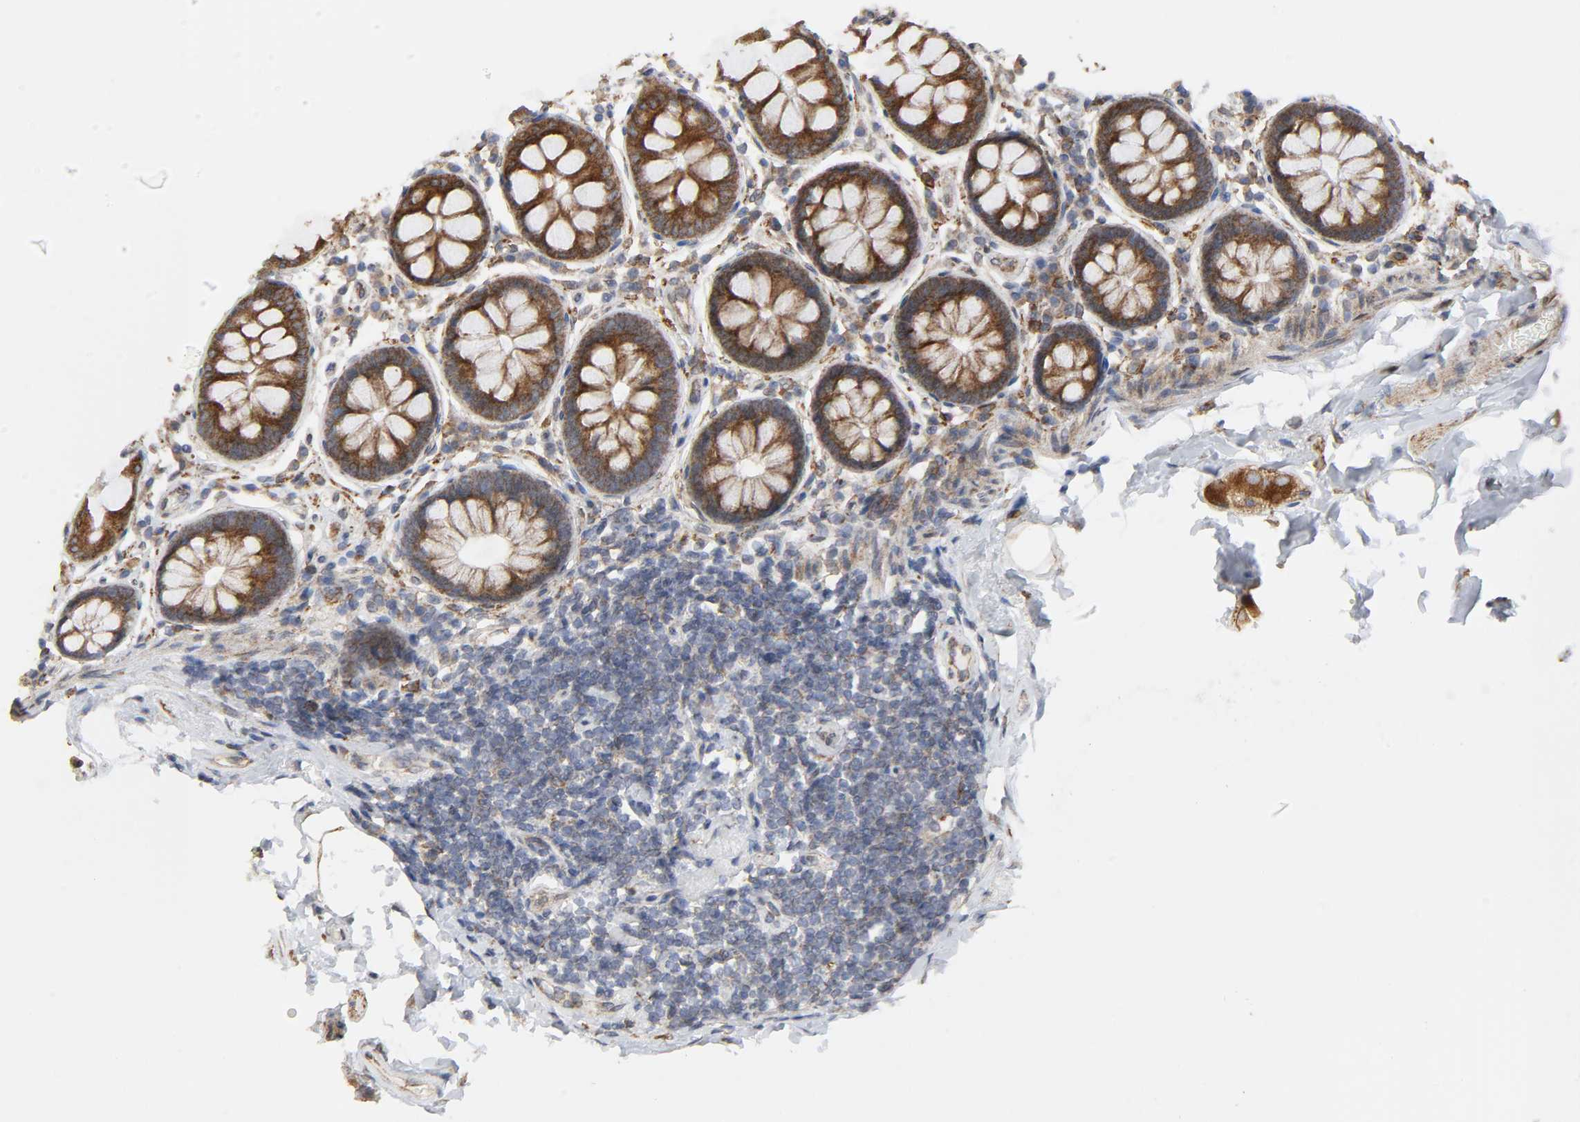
{"staining": {"intensity": "moderate", "quantity": ">75%", "location": "cytoplasmic/membranous"}, "tissue": "colon", "cell_type": "Endothelial cells", "image_type": "normal", "snomed": [{"axis": "morphology", "description": "Normal tissue, NOS"}, {"axis": "topography", "description": "Colon"}], "caption": "Approximately >75% of endothelial cells in normal human colon demonstrate moderate cytoplasmic/membranous protein expression as visualized by brown immunohistochemical staining.", "gene": "POR", "patient": {"sex": "female", "age": 61}}